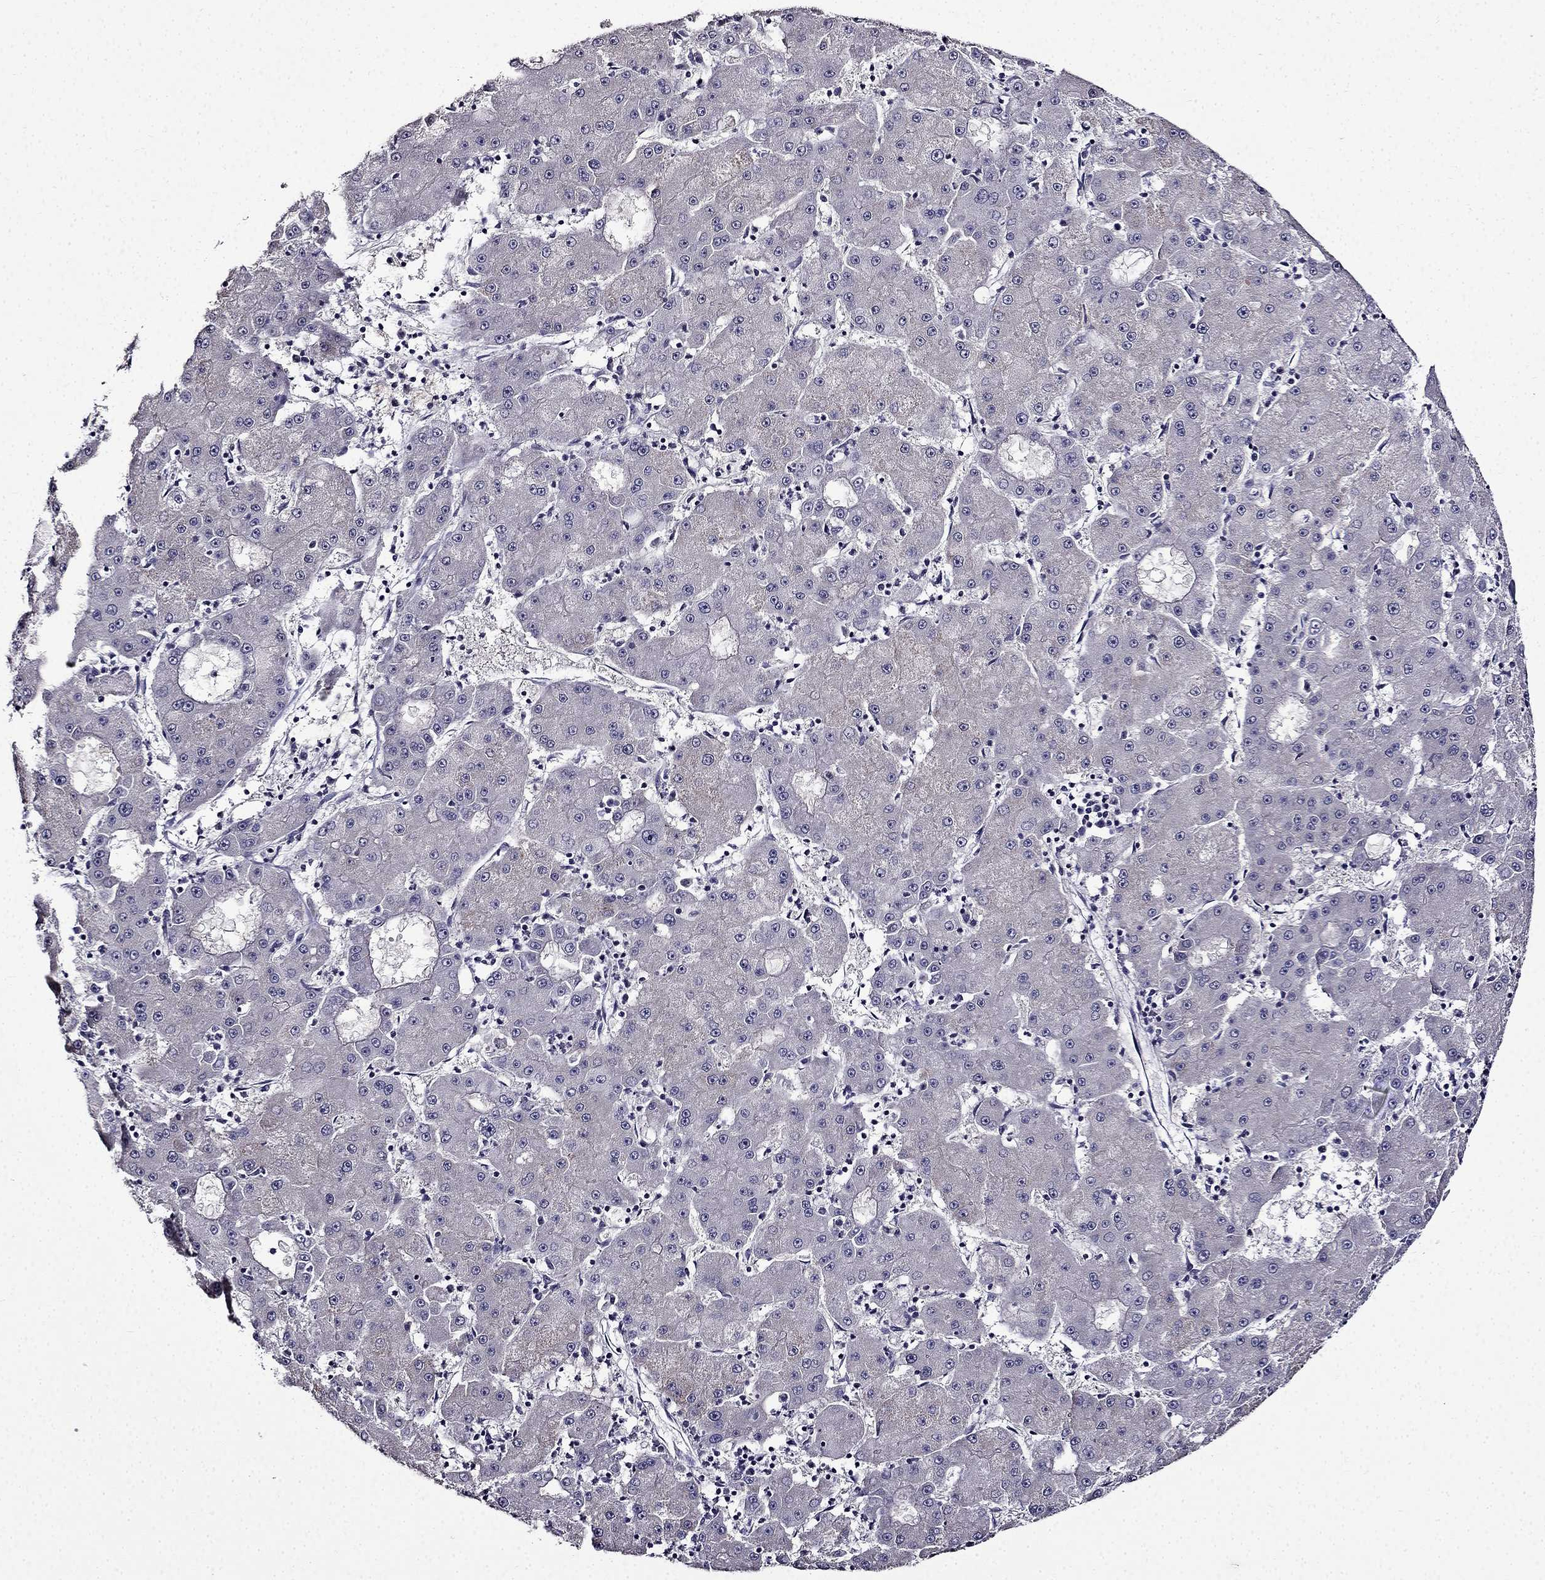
{"staining": {"intensity": "negative", "quantity": "none", "location": "none"}, "tissue": "liver cancer", "cell_type": "Tumor cells", "image_type": "cancer", "snomed": [{"axis": "morphology", "description": "Carcinoma, Hepatocellular, NOS"}, {"axis": "topography", "description": "Liver"}], "caption": "A histopathology image of liver hepatocellular carcinoma stained for a protein shows no brown staining in tumor cells.", "gene": "TMEM266", "patient": {"sex": "male", "age": 73}}